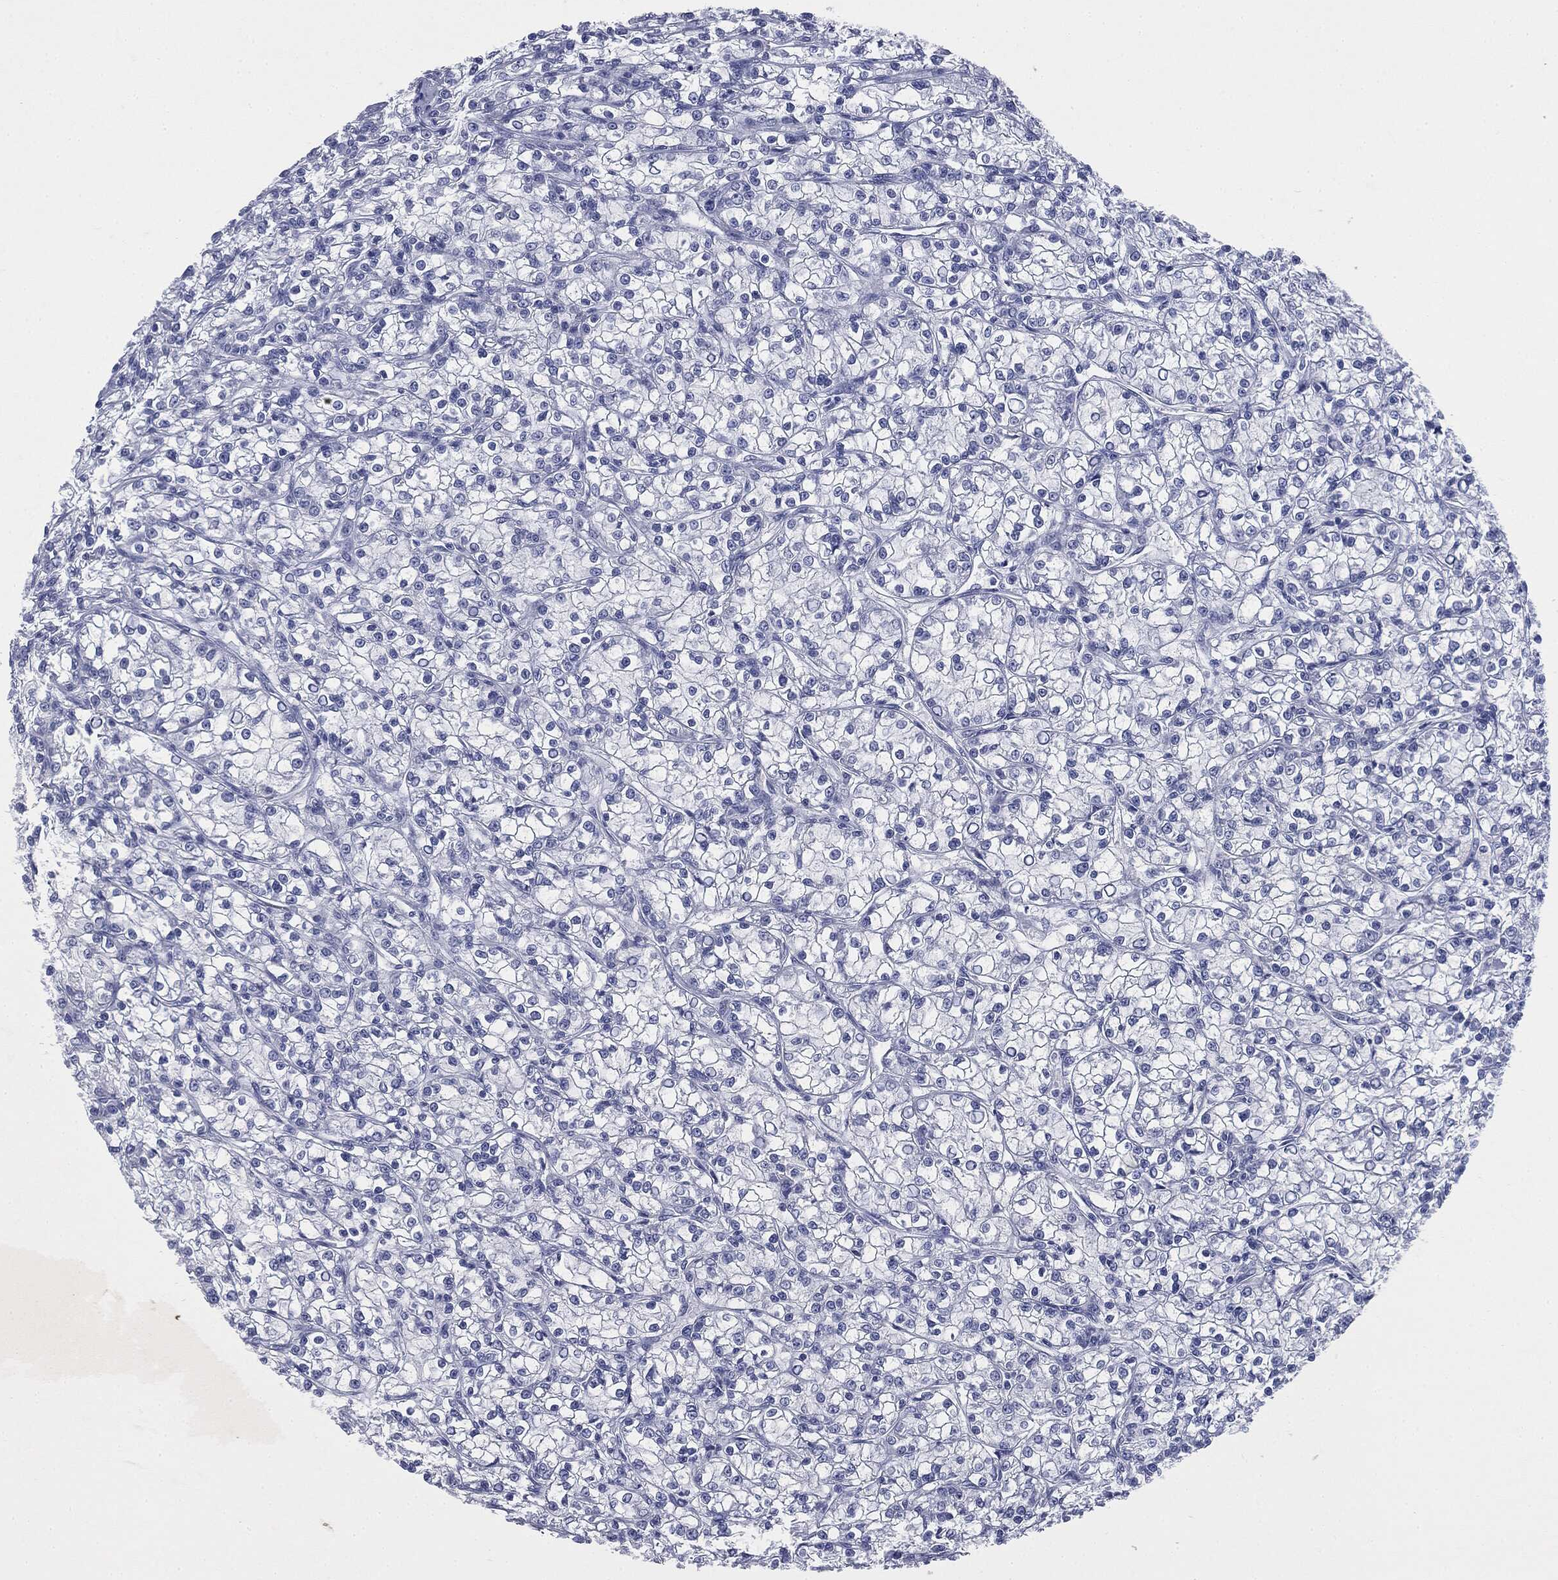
{"staining": {"intensity": "negative", "quantity": "none", "location": "none"}, "tissue": "renal cancer", "cell_type": "Tumor cells", "image_type": "cancer", "snomed": [{"axis": "morphology", "description": "Adenocarcinoma, NOS"}, {"axis": "topography", "description": "Kidney"}], "caption": "Tumor cells show no significant protein expression in adenocarcinoma (renal).", "gene": "ATP2A1", "patient": {"sex": "female", "age": 59}}